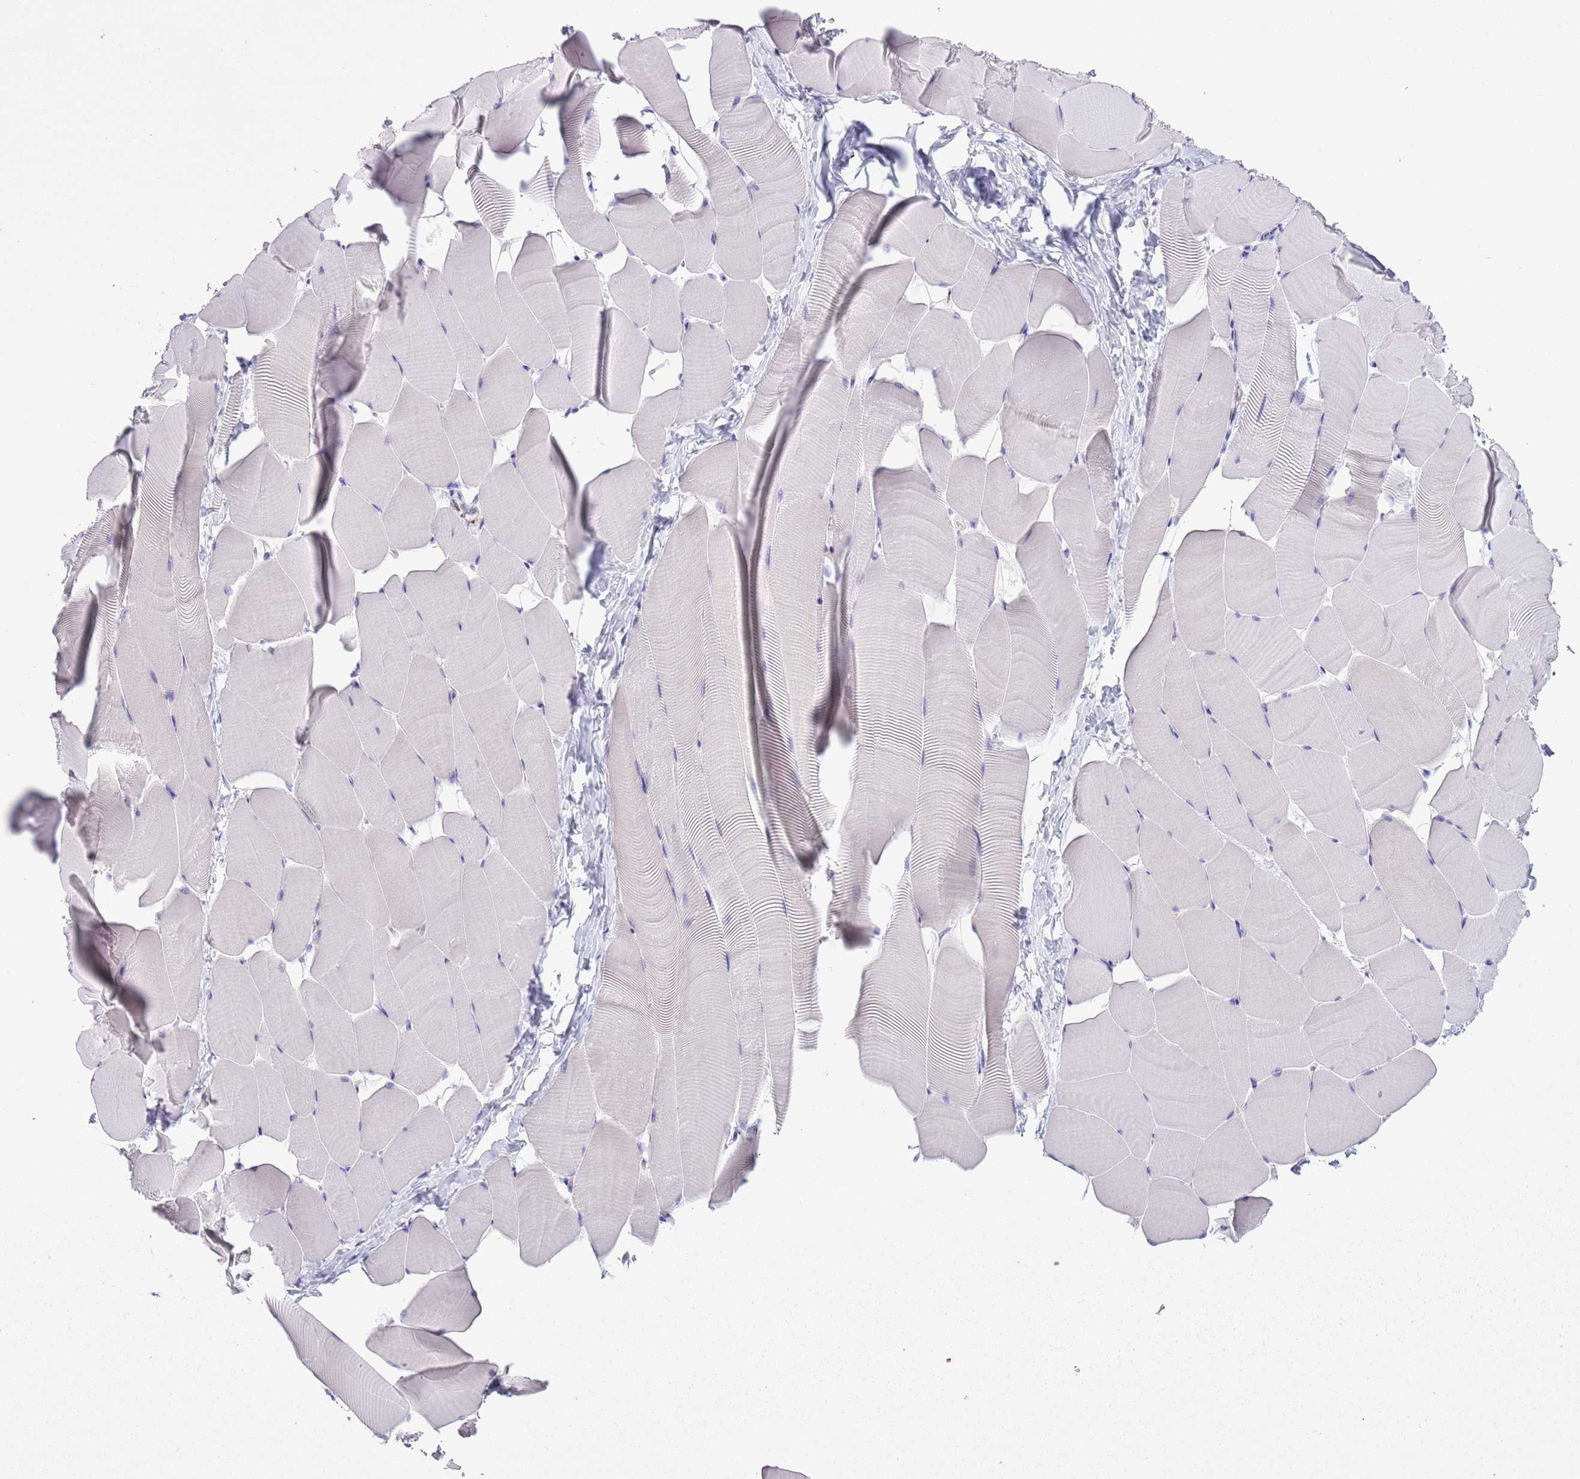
{"staining": {"intensity": "negative", "quantity": "none", "location": "none"}, "tissue": "skeletal muscle", "cell_type": "Myocytes", "image_type": "normal", "snomed": [{"axis": "morphology", "description": "Normal tissue, NOS"}, {"axis": "topography", "description": "Skeletal muscle"}], "caption": "High power microscopy image of an immunohistochemistry photomicrograph of benign skeletal muscle, revealing no significant staining in myocytes.", "gene": "CLEC2A", "patient": {"sex": "male", "age": 25}}